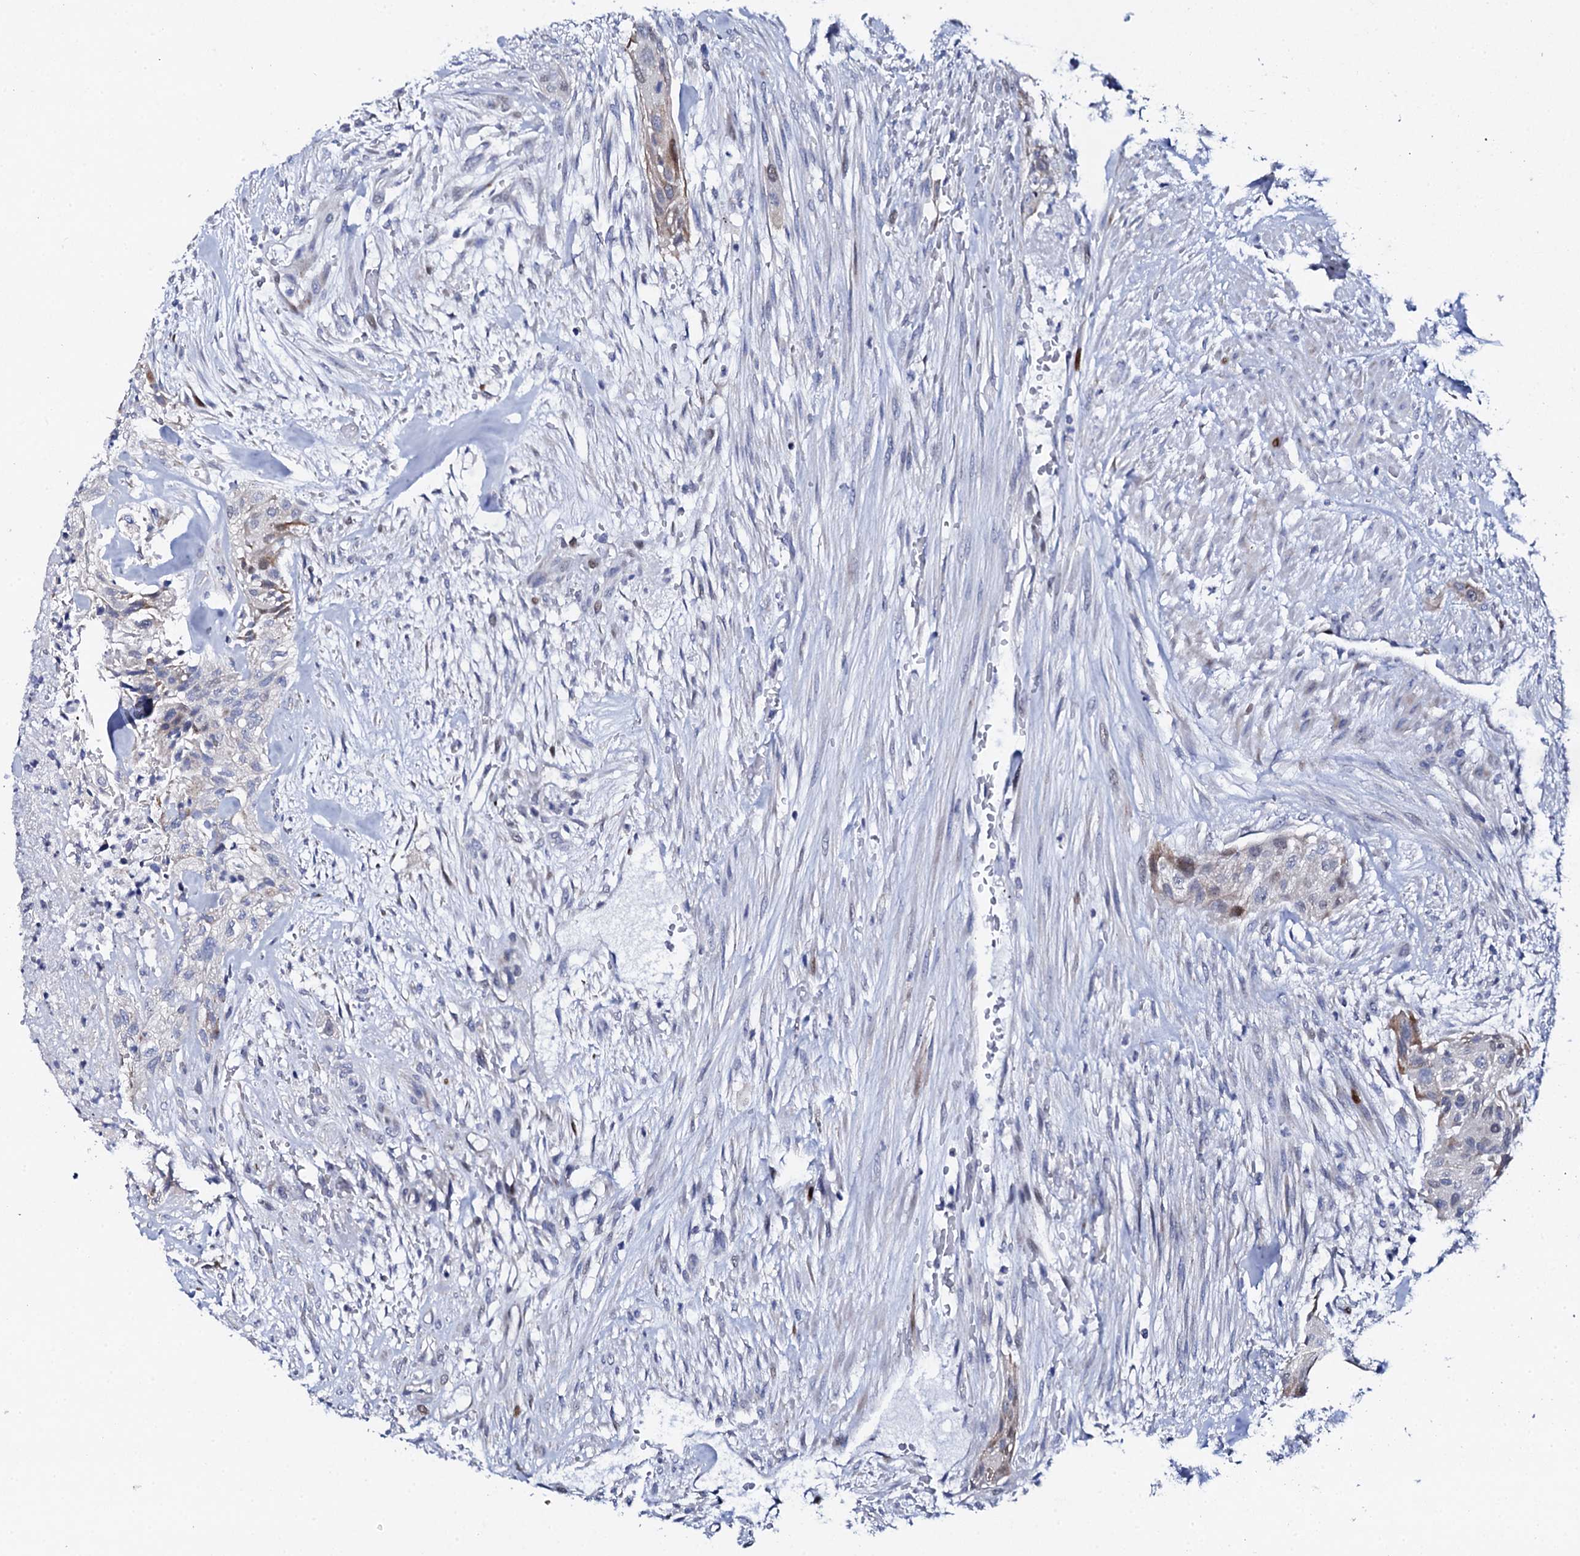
{"staining": {"intensity": "weak", "quantity": "<25%", "location": "cytoplasmic/membranous,nuclear"}, "tissue": "urothelial cancer", "cell_type": "Tumor cells", "image_type": "cancer", "snomed": [{"axis": "morphology", "description": "Urothelial carcinoma, High grade"}, {"axis": "topography", "description": "Urinary bladder"}], "caption": "Tumor cells show no significant protein expression in high-grade urothelial carcinoma.", "gene": "NUDT13", "patient": {"sex": "male", "age": 35}}